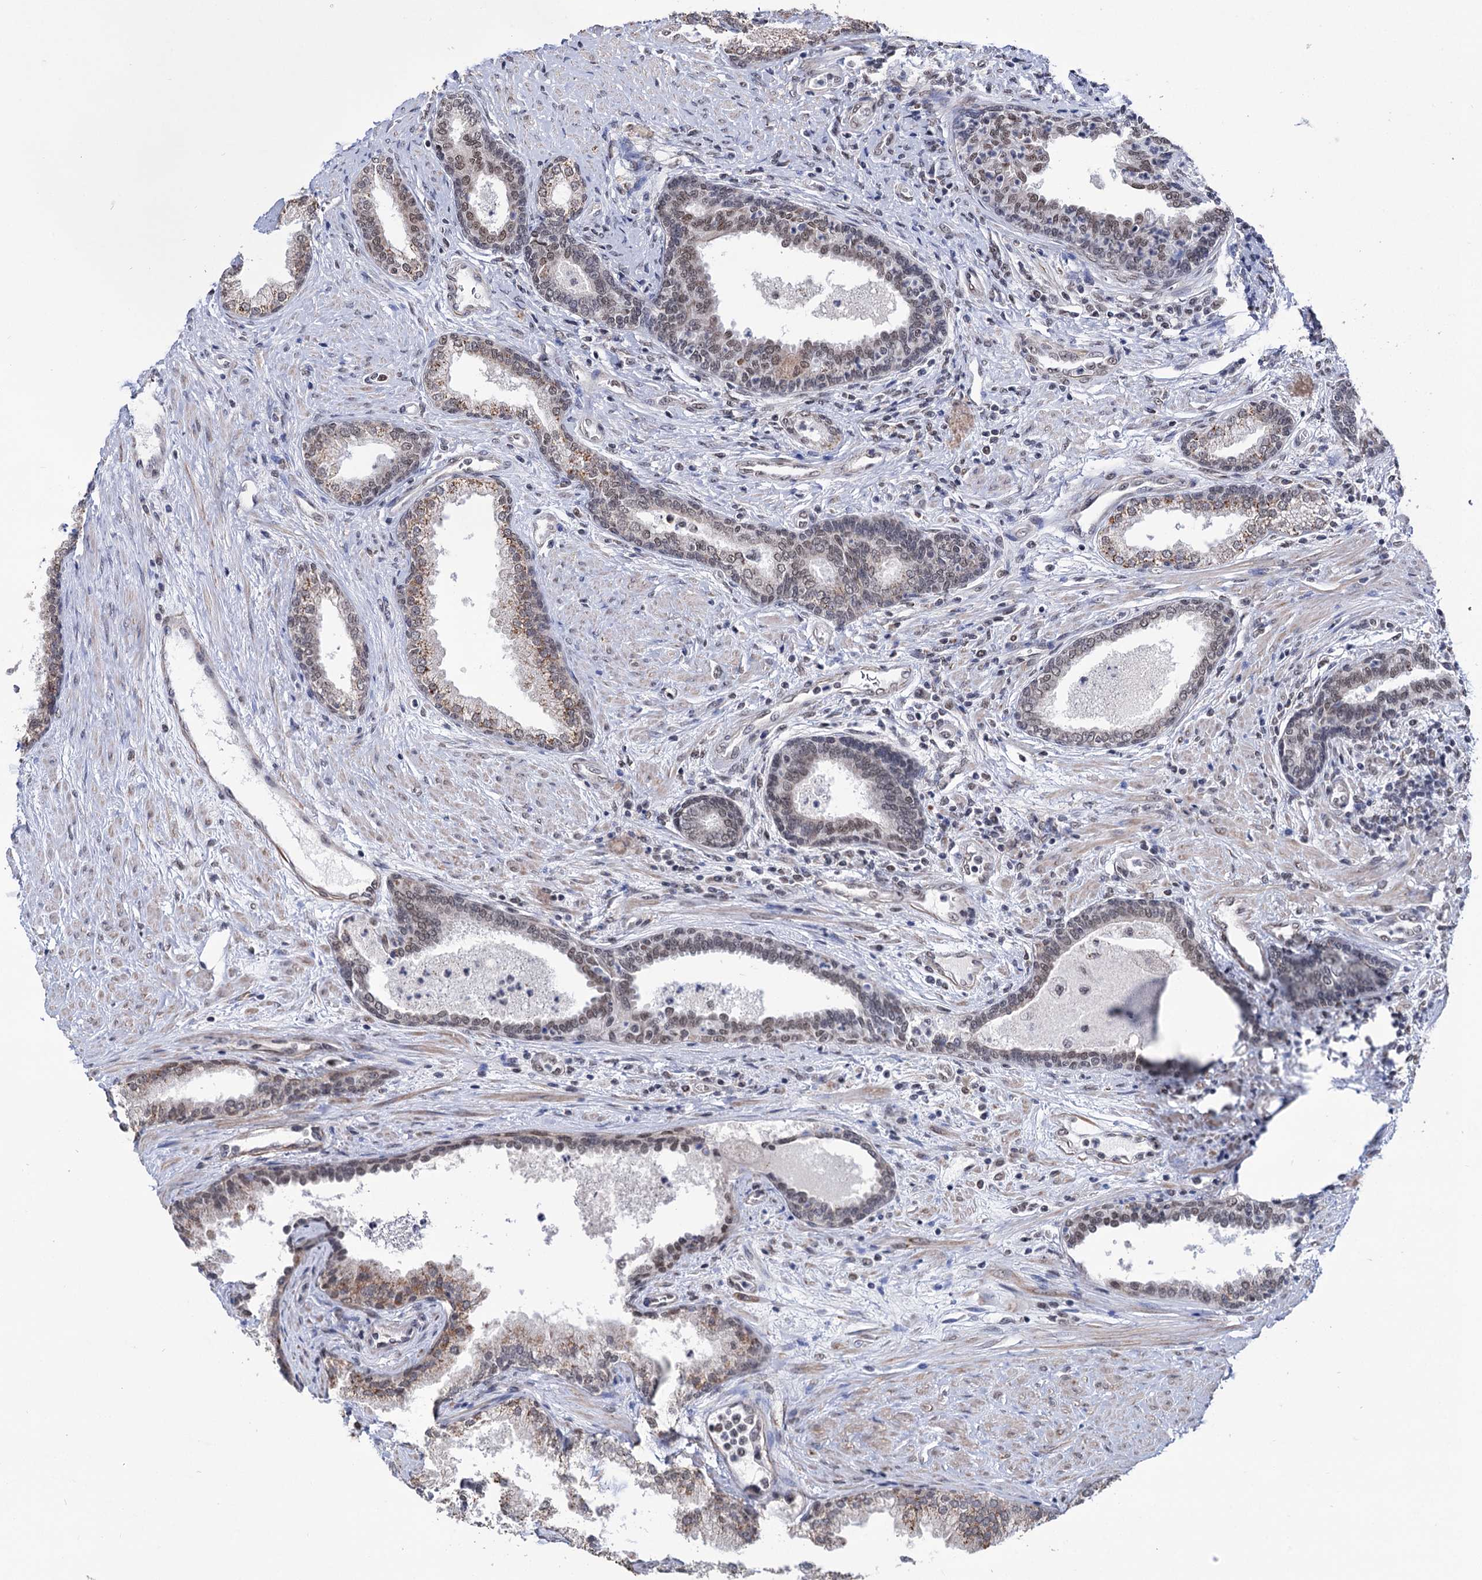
{"staining": {"intensity": "moderate", "quantity": "25%-75%", "location": "cytoplasmic/membranous,nuclear"}, "tissue": "prostate", "cell_type": "Glandular cells", "image_type": "normal", "snomed": [{"axis": "morphology", "description": "Normal tissue, NOS"}, {"axis": "topography", "description": "Prostate"}], "caption": "An immunohistochemistry photomicrograph of benign tissue is shown. Protein staining in brown shows moderate cytoplasmic/membranous,nuclear positivity in prostate within glandular cells. The staining was performed using DAB (3,3'-diaminobenzidine) to visualize the protein expression in brown, while the nuclei were stained in blue with hematoxylin (Magnification: 20x).", "gene": "ABHD10", "patient": {"sex": "male", "age": 76}}